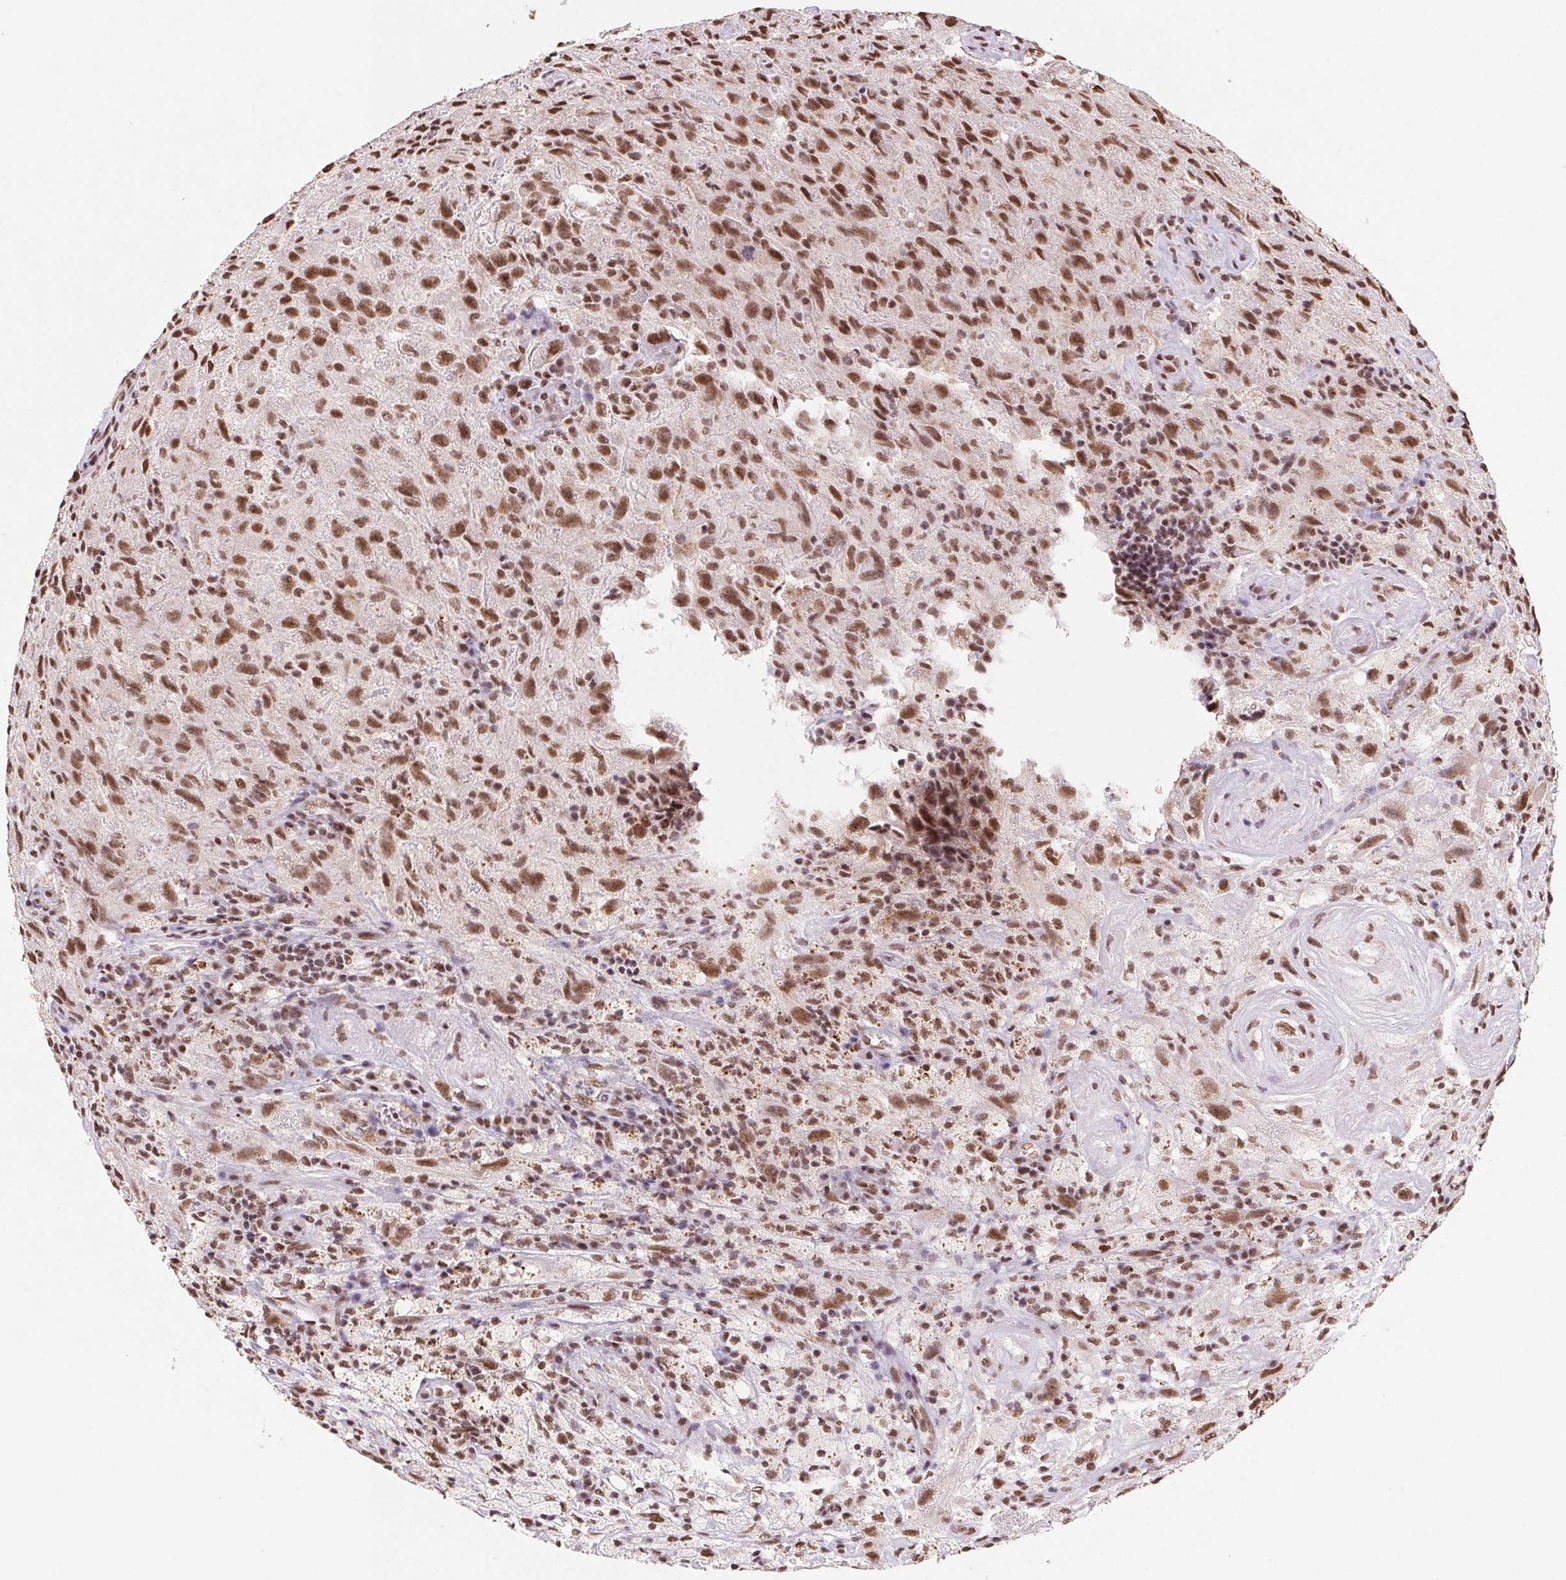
{"staining": {"intensity": "moderate", "quantity": ">75%", "location": "nuclear"}, "tissue": "glioma", "cell_type": "Tumor cells", "image_type": "cancer", "snomed": [{"axis": "morphology", "description": "Glioma, malignant, High grade"}, {"axis": "topography", "description": "Brain"}], "caption": "Brown immunohistochemical staining in glioma displays moderate nuclear staining in approximately >75% of tumor cells. Ihc stains the protein in brown and the nuclei are stained blue.", "gene": "SNRPG", "patient": {"sex": "male", "age": 68}}